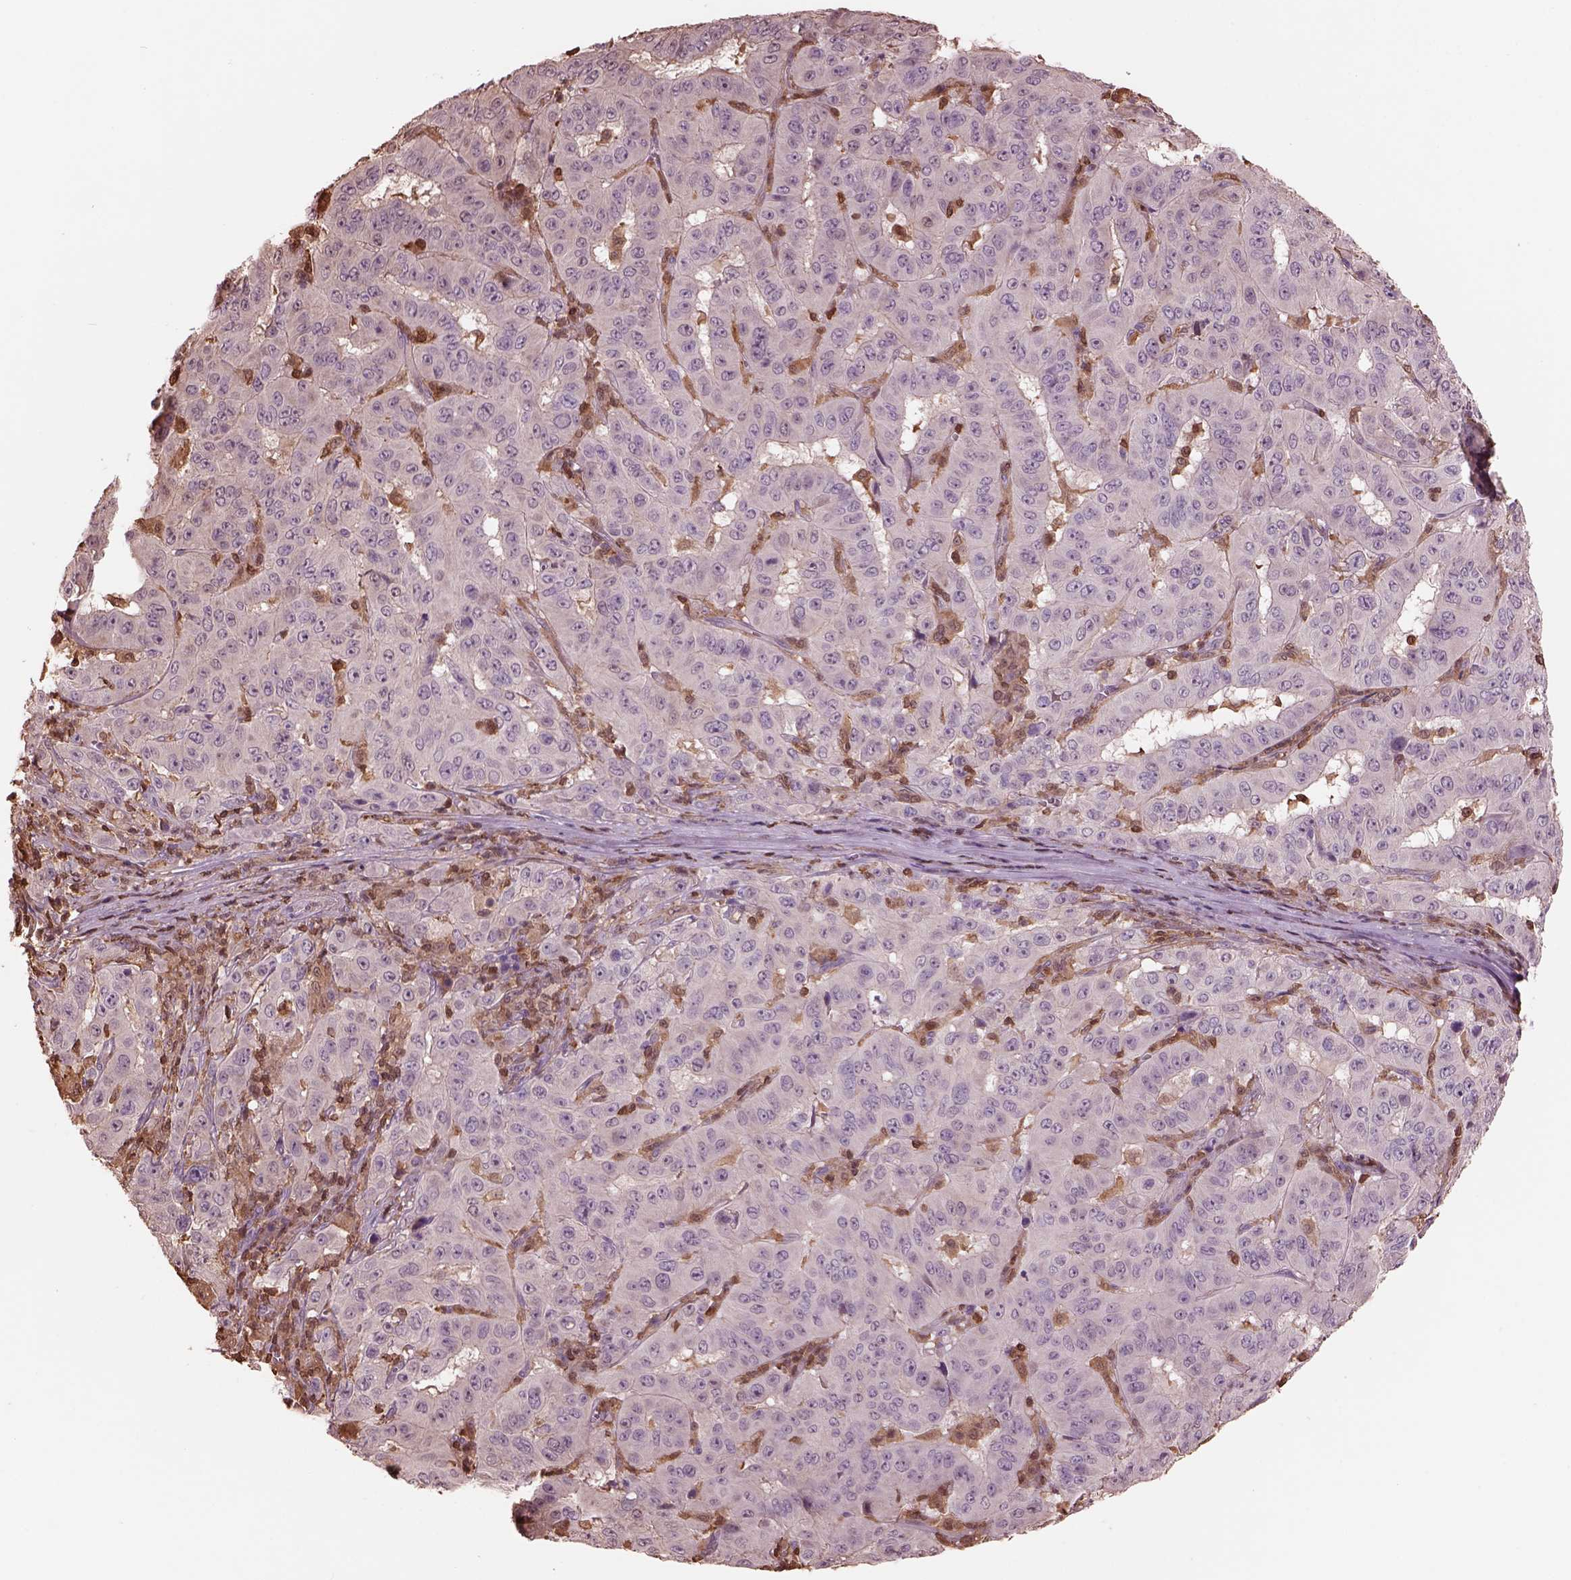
{"staining": {"intensity": "negative", "quantity": "none", "location": "none"}, "tissue": "pancreatic cancer", "cell_type": "Tumor cells", "image_type": "cancer", "snomed": [{"axis": "morphology", "description": "Adenocarcinoma, NOS"}, {"axis": "topography", "description": "Pancreas"}], "caption": "Protein analysis of pancreatic cancer (adenocarcinoma) exhibits no significant staining in tumor cells. The staining is performed using DAB brown chromogen with nuclei counter-stained in using hematoxylin.", "gene": "IL31RA", "patient": {"sex": "male", "age": 63}}